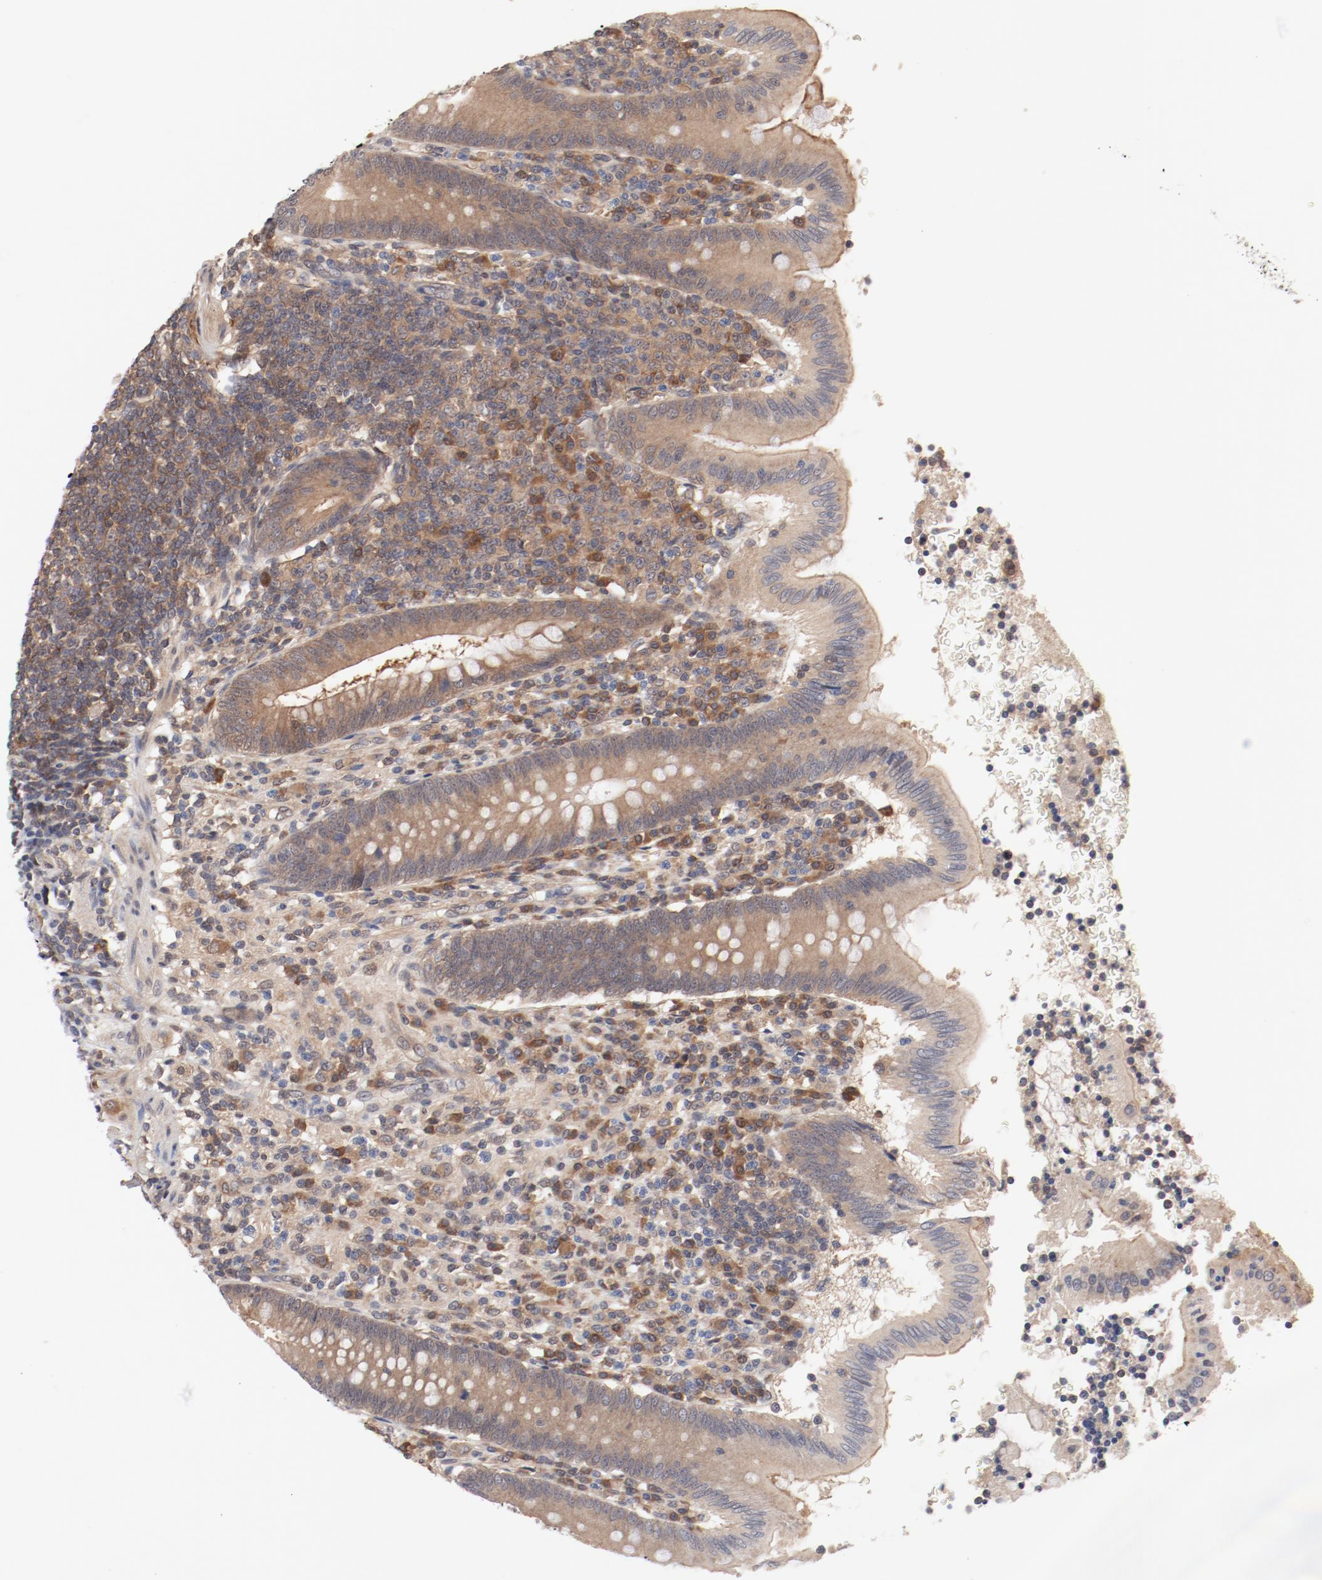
{"staining": {"intensity": "weak", "quantity": ">75%", "location": "cytoplasmic/membranous"}, "tissue": "appendix", "cell_type": "Glandular cells", "image_type": "normal", "snomed": [{"axis": "morphology", "description": "Normal tissue, NOS"}, {"axis": "morphology", "description": "Inflammation, NOS"}, {"axis": "topography", "description": "Appendix"}], "caption": "Brown immunohistochemical staining in unremarkable human appendix exhibits weak cytoplasmic/membranous expression in approximately >75% of glandular cells.", "gene": "PITPNM2", "patient": {"sex": "male", "age": 46}}